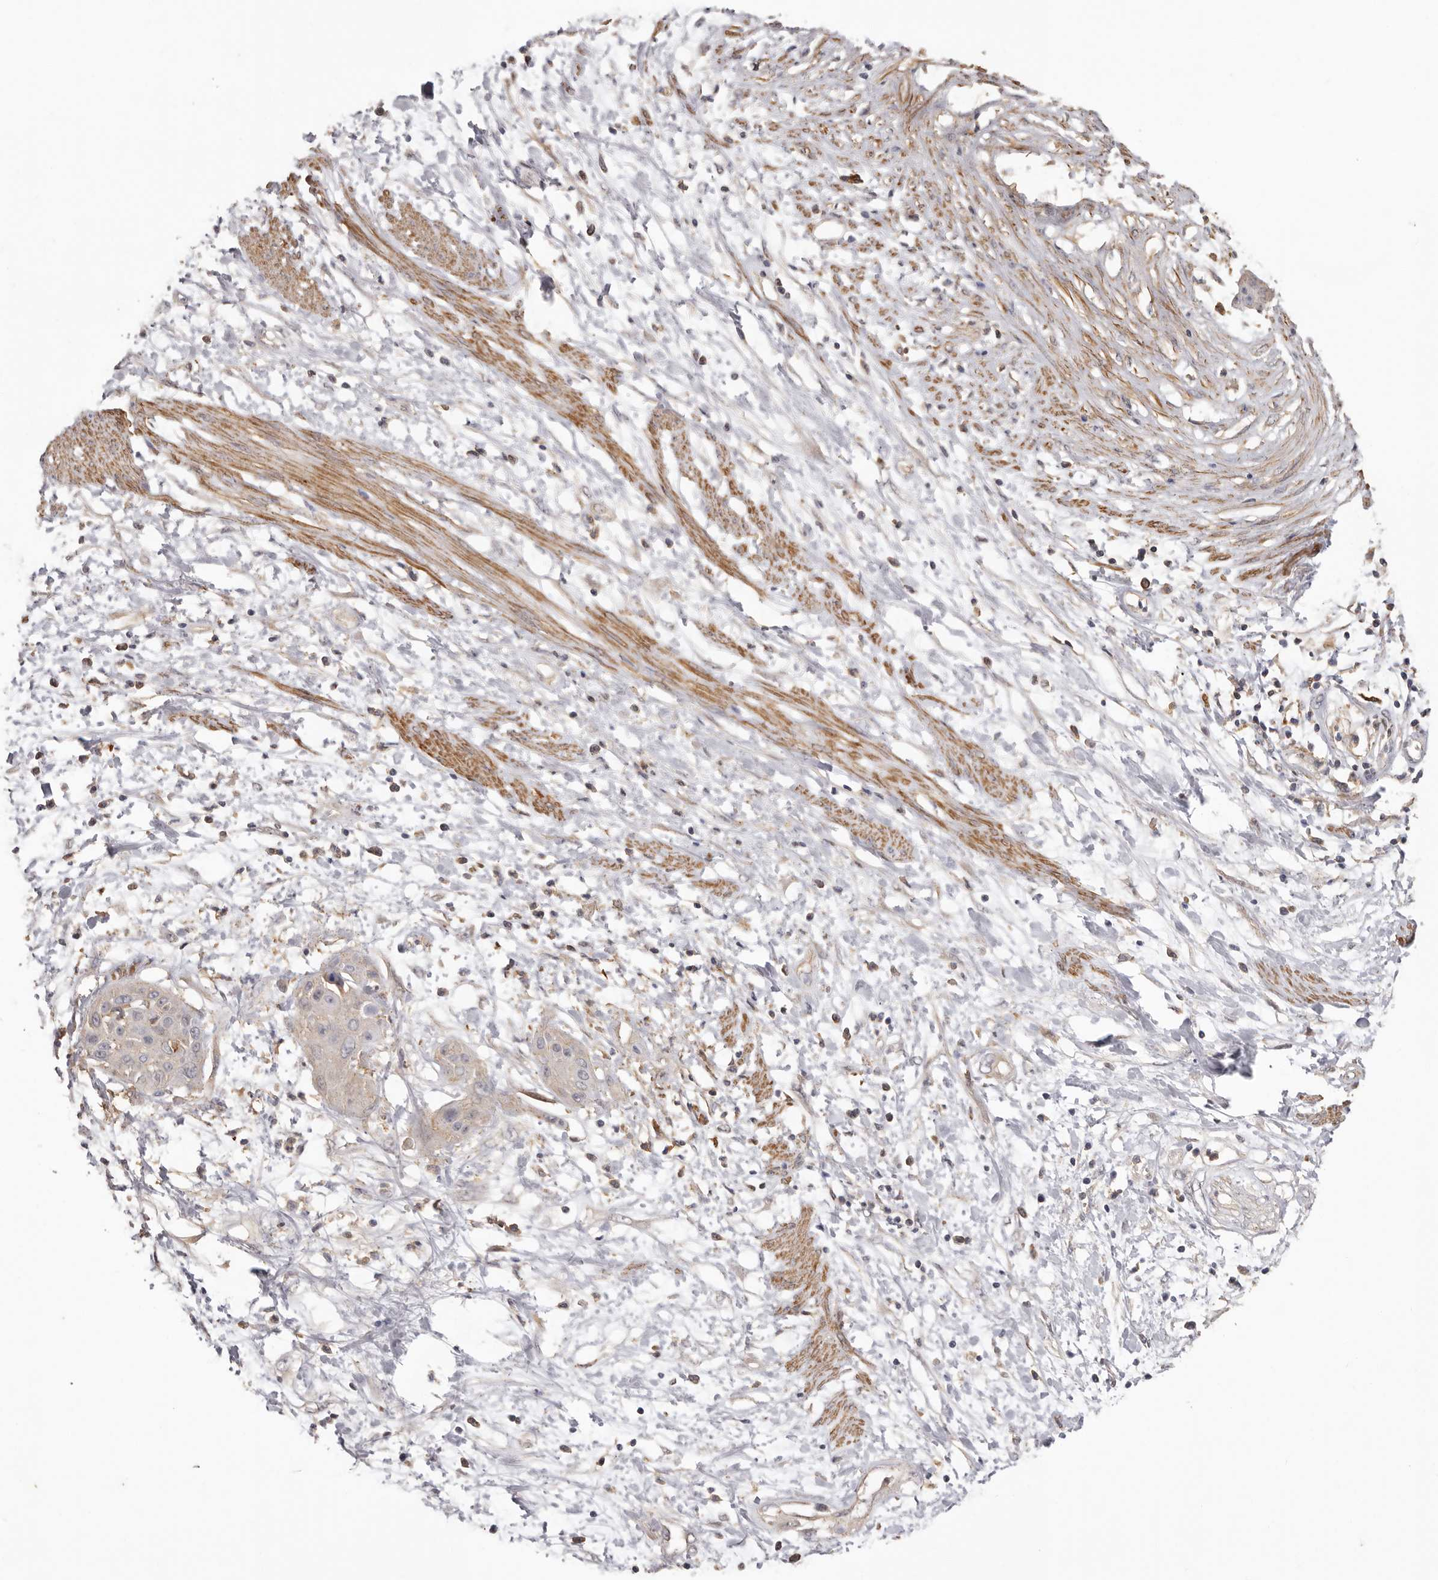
{"staining": {"intensity": "negative", "quantity": "none", "location": "none"}, "tissue": "cervical cancer", "cell_type": "Tumor cells", "image_type": "cancer", "snomed": [{"axis": "morphology", "description": "Squamous cell carcinoma, NOS"}, {"axis": "topography", "description": "Cervix"}], "caption": "Tumor cells show no significant protein staining in cervical squamous cell carcinoma. (Stains: DAB immunohistochemistry with hematoxylin counter stain, Microscopy: brightfield microscopy at high magnification).", "gene": "RWDD1", "patient": {"sex": "female", "age": 57}}